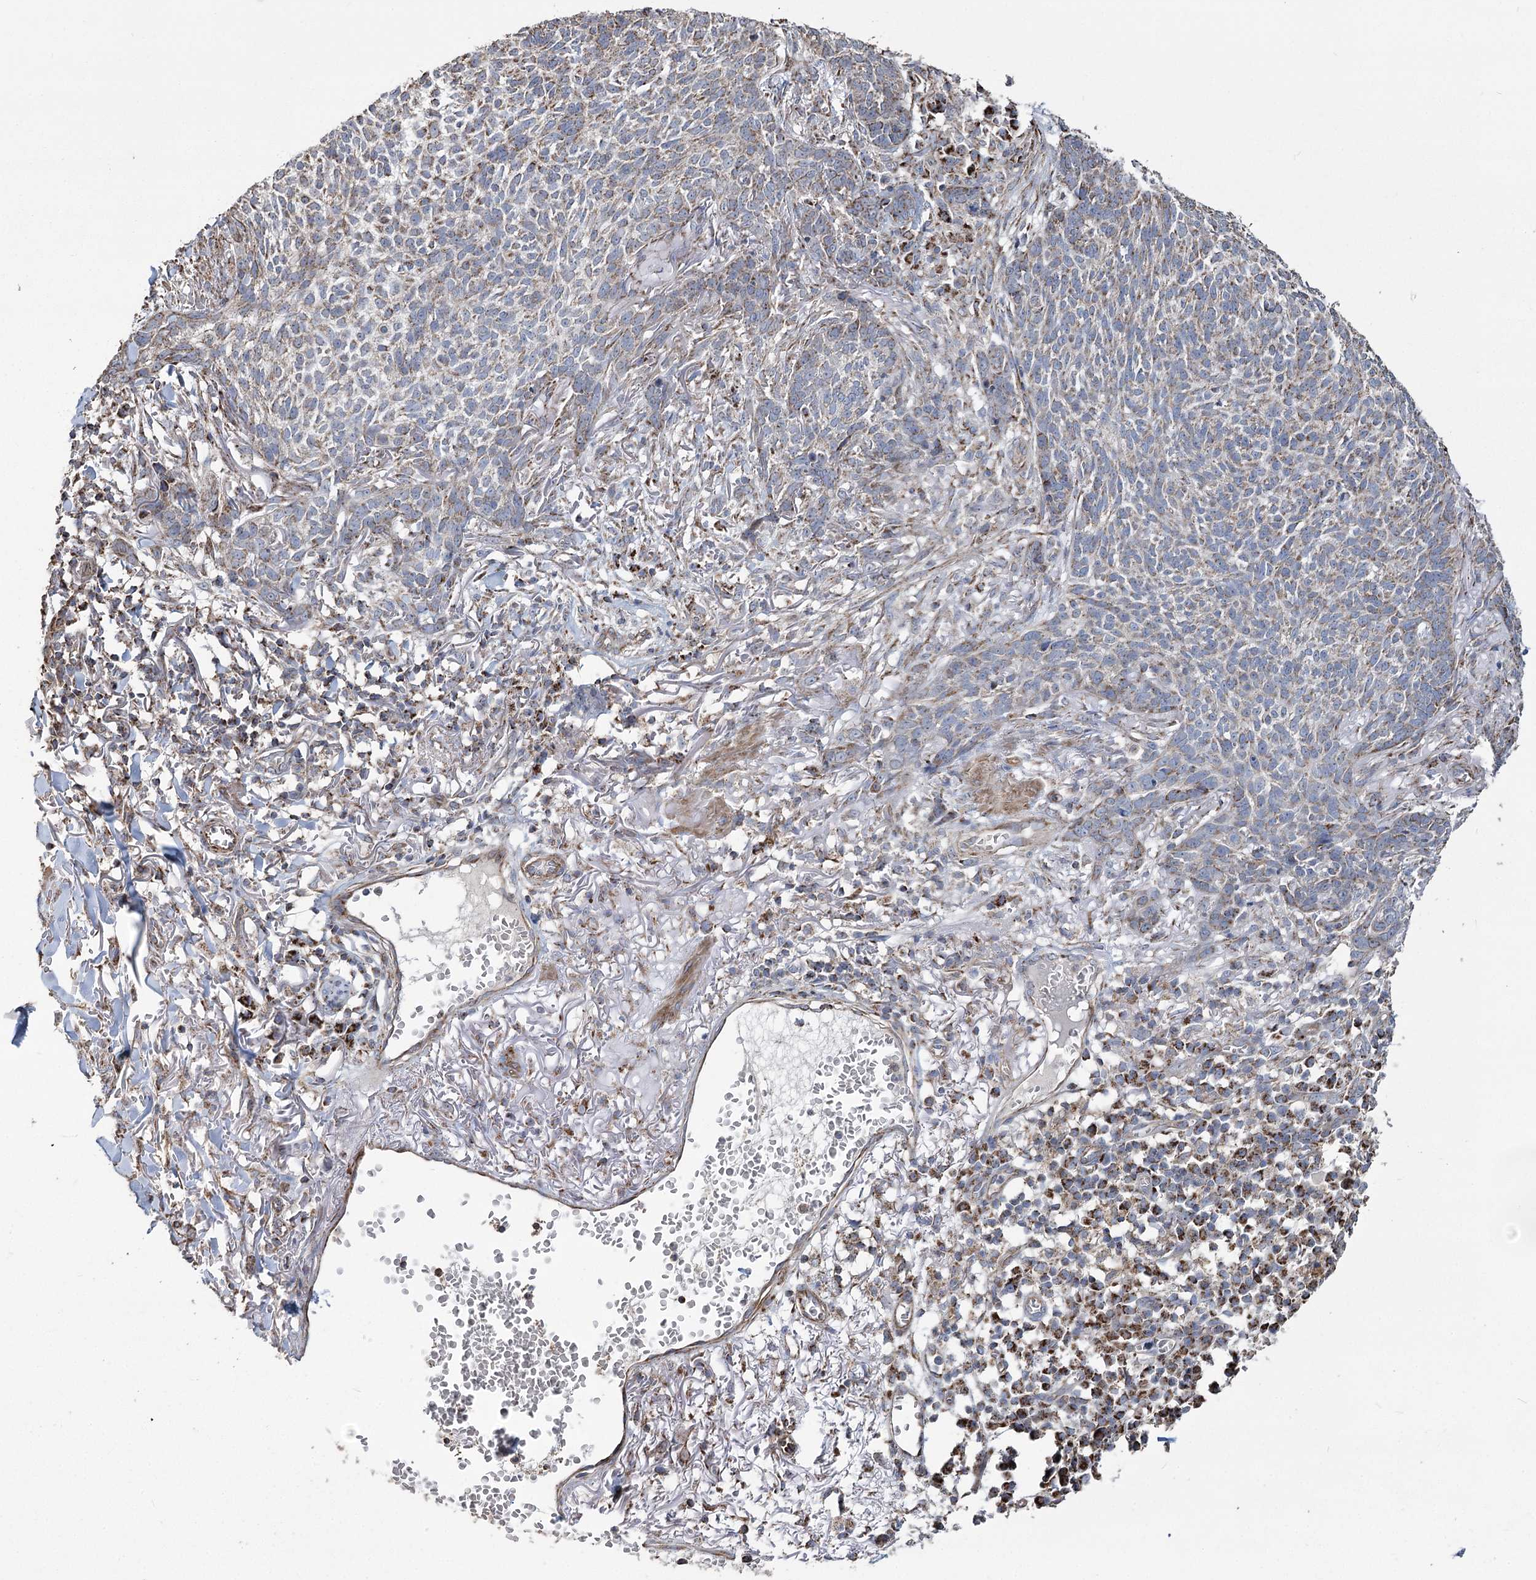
{"staining": {"intensity": "moderate", "quantity": "25%-75%", "location": "cytoplasmic/membranous"}, "tissue": "skin cancer", "cell_type": "Tumor cells", "image_type": "cancer", "snomed": [{"axis": "morphology", "description": "Basal cell carcinoma"}, {"axis": "topography", "description": "Skin"}], "caption": "Skin basal cell carcinoma was stained to show a protein in brown. There is medium levels of moderate cytoplasmic/membranous staining in approximately 25%-75% of tumor cells.", "gene": "RANBP3L", "patient": {"sex": "male", "age": 85}}